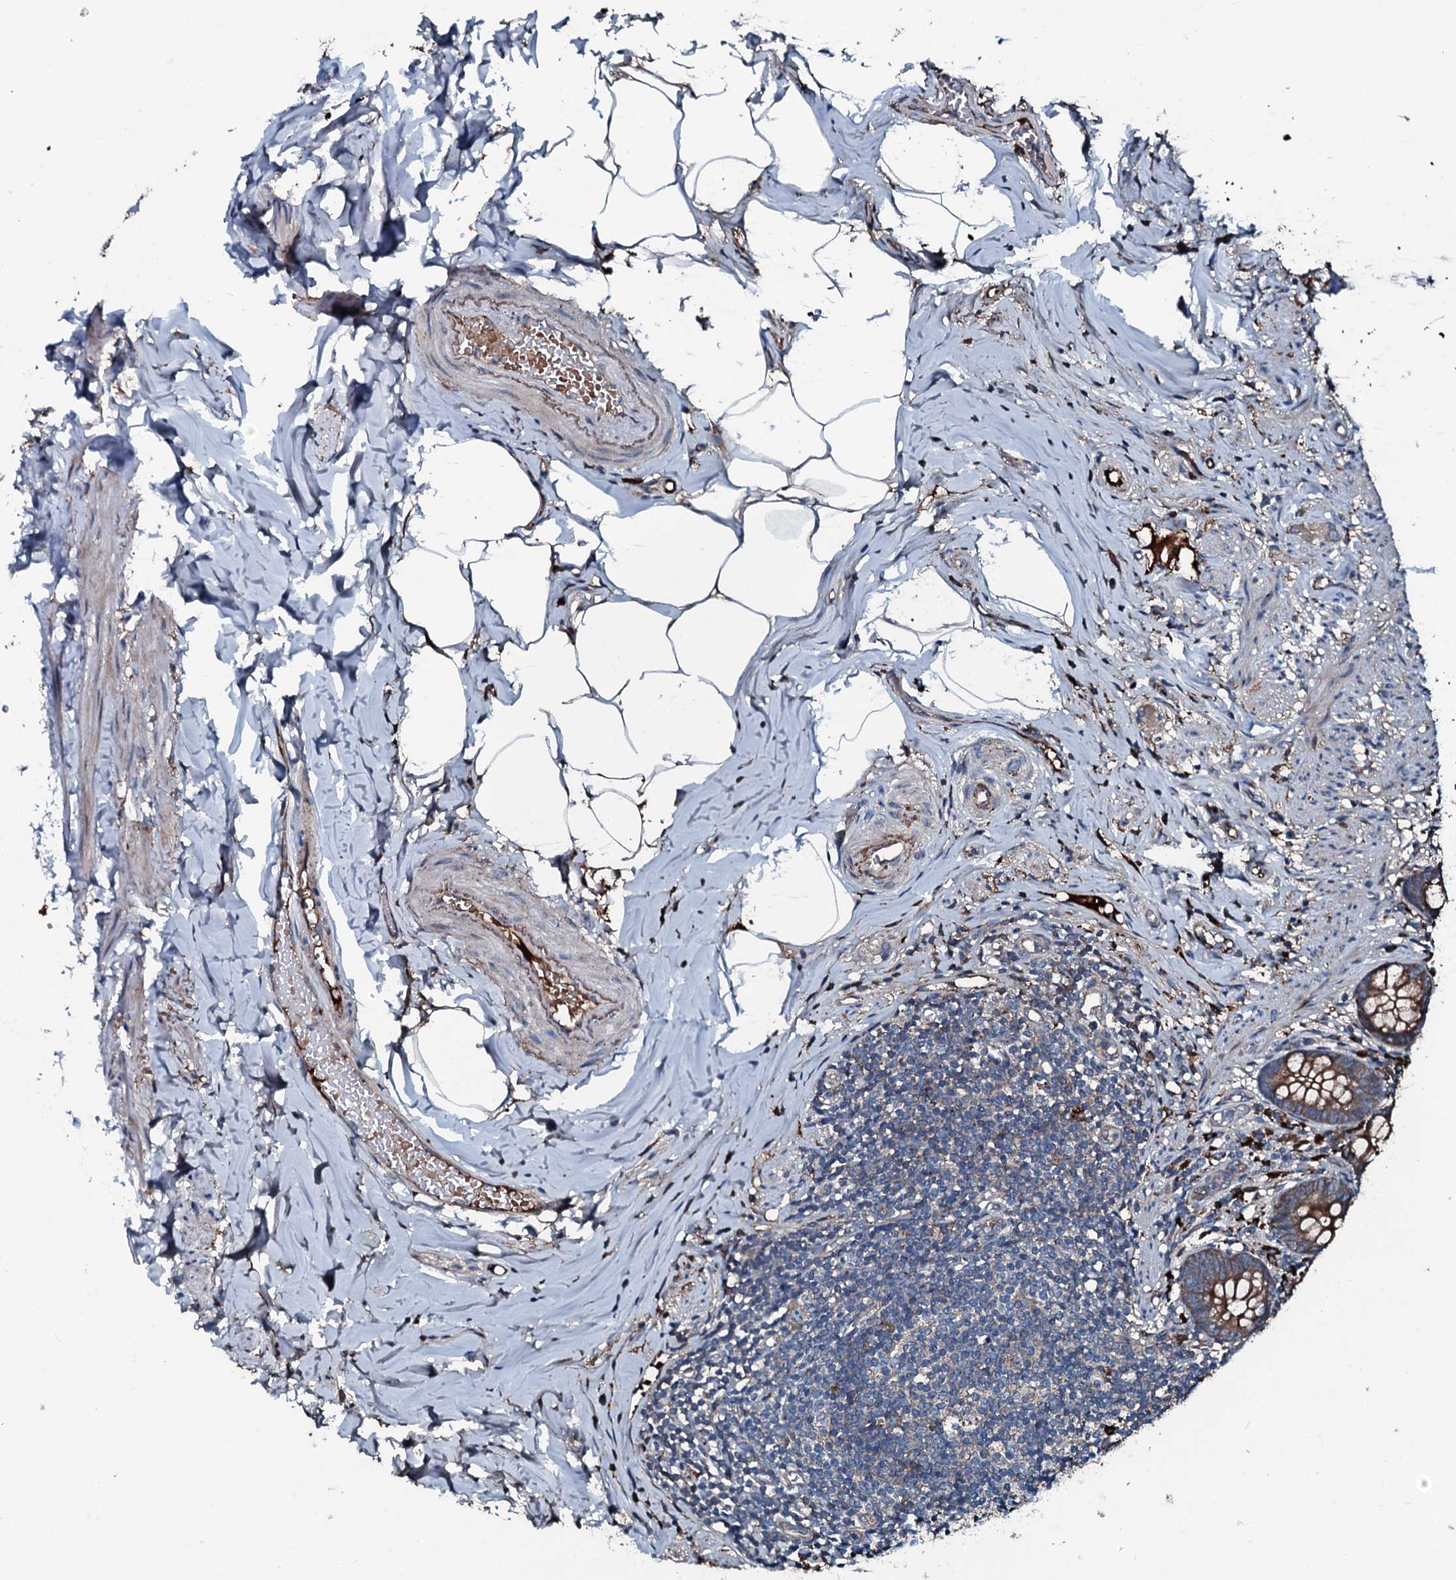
{"staining": {"intensity": "moderate", "quantity": "25%-75%", "location": "cytoplasmic/membranous"}, "tissue": "appendix", "cell_type": "Glandular cells", "image_type": "normal", "snomed": [{"axis": "morphology", "description": "Normal tissue, NOS"}, {"axis": "topography", "description": "Appendix"}], "caption": "Immunohistochemical staining of benign appendix shows 25%-75% levels of moderate cytoplasmic/membranous protein positivity in about 25%-75% of glandular cells.", "gene": "AARS1", "patient": {"sex": "male", "age": 55}}